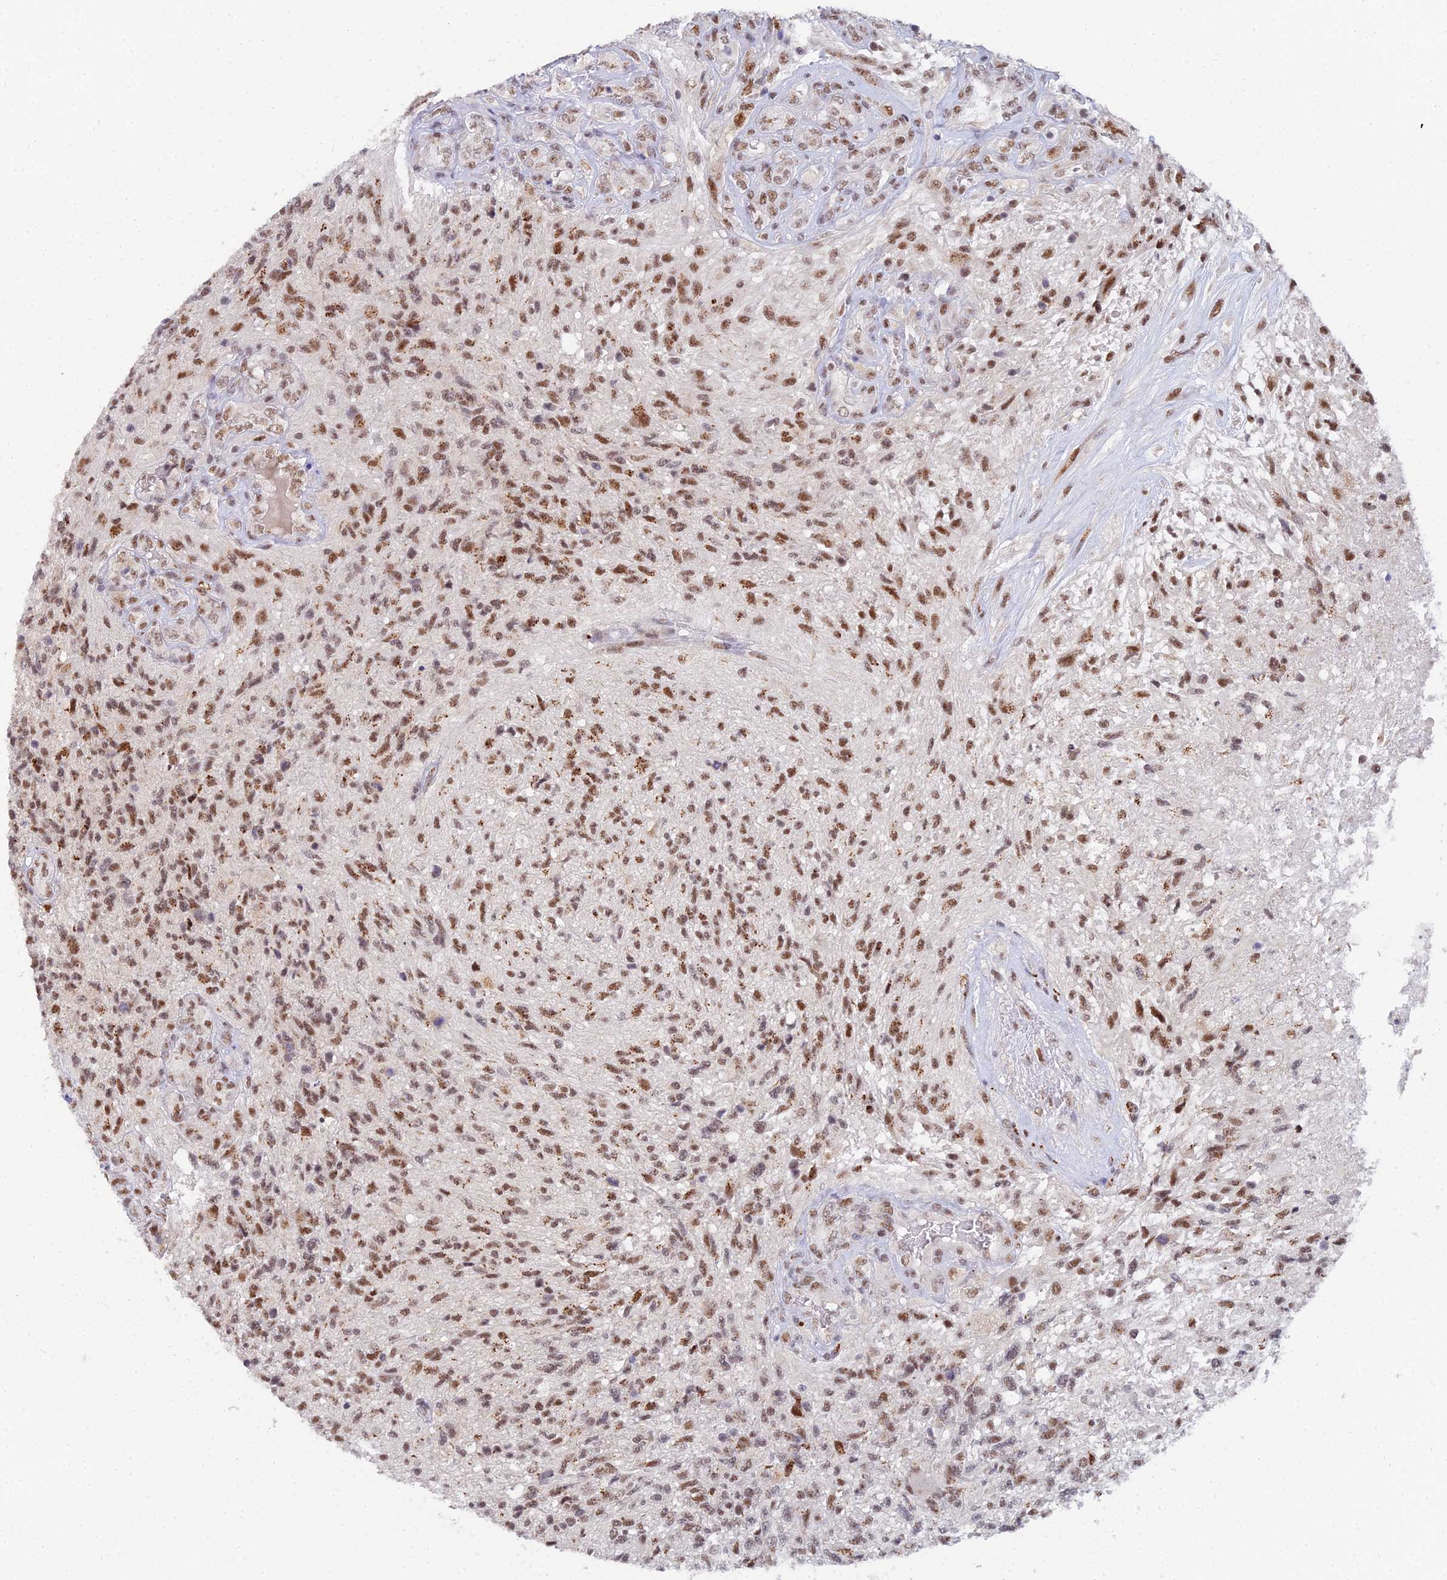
{"staining": {"intensity": "moderate", "quantity": ">75%", "location": "cytoplasmic/membranous,nuclear"}, "tissue": "glioma", "cell_type": "Tumor cells", "image_type": "cancer", "snomed": [{"axis": "morphology", "description": "Glioma, malignant, High grade"}, {"axis": "topography", "description": "Brain"}], "caption": "Immunohistochemistry (IHC) staining of malignant high-grade glioma, which displays medium levels of moderate cytoplasmic/membranous and nuclear positivity in approximately >75% of tumor cells indicating moderate cytoplasmic/membranous and nuclear protein staining. The staining was performed using DAB (brown) for protein detection and nuclei were counterstained in hematoxylin (blue).", "gene": "THOC3", "patient": {"sex": "male", "age": 56}}